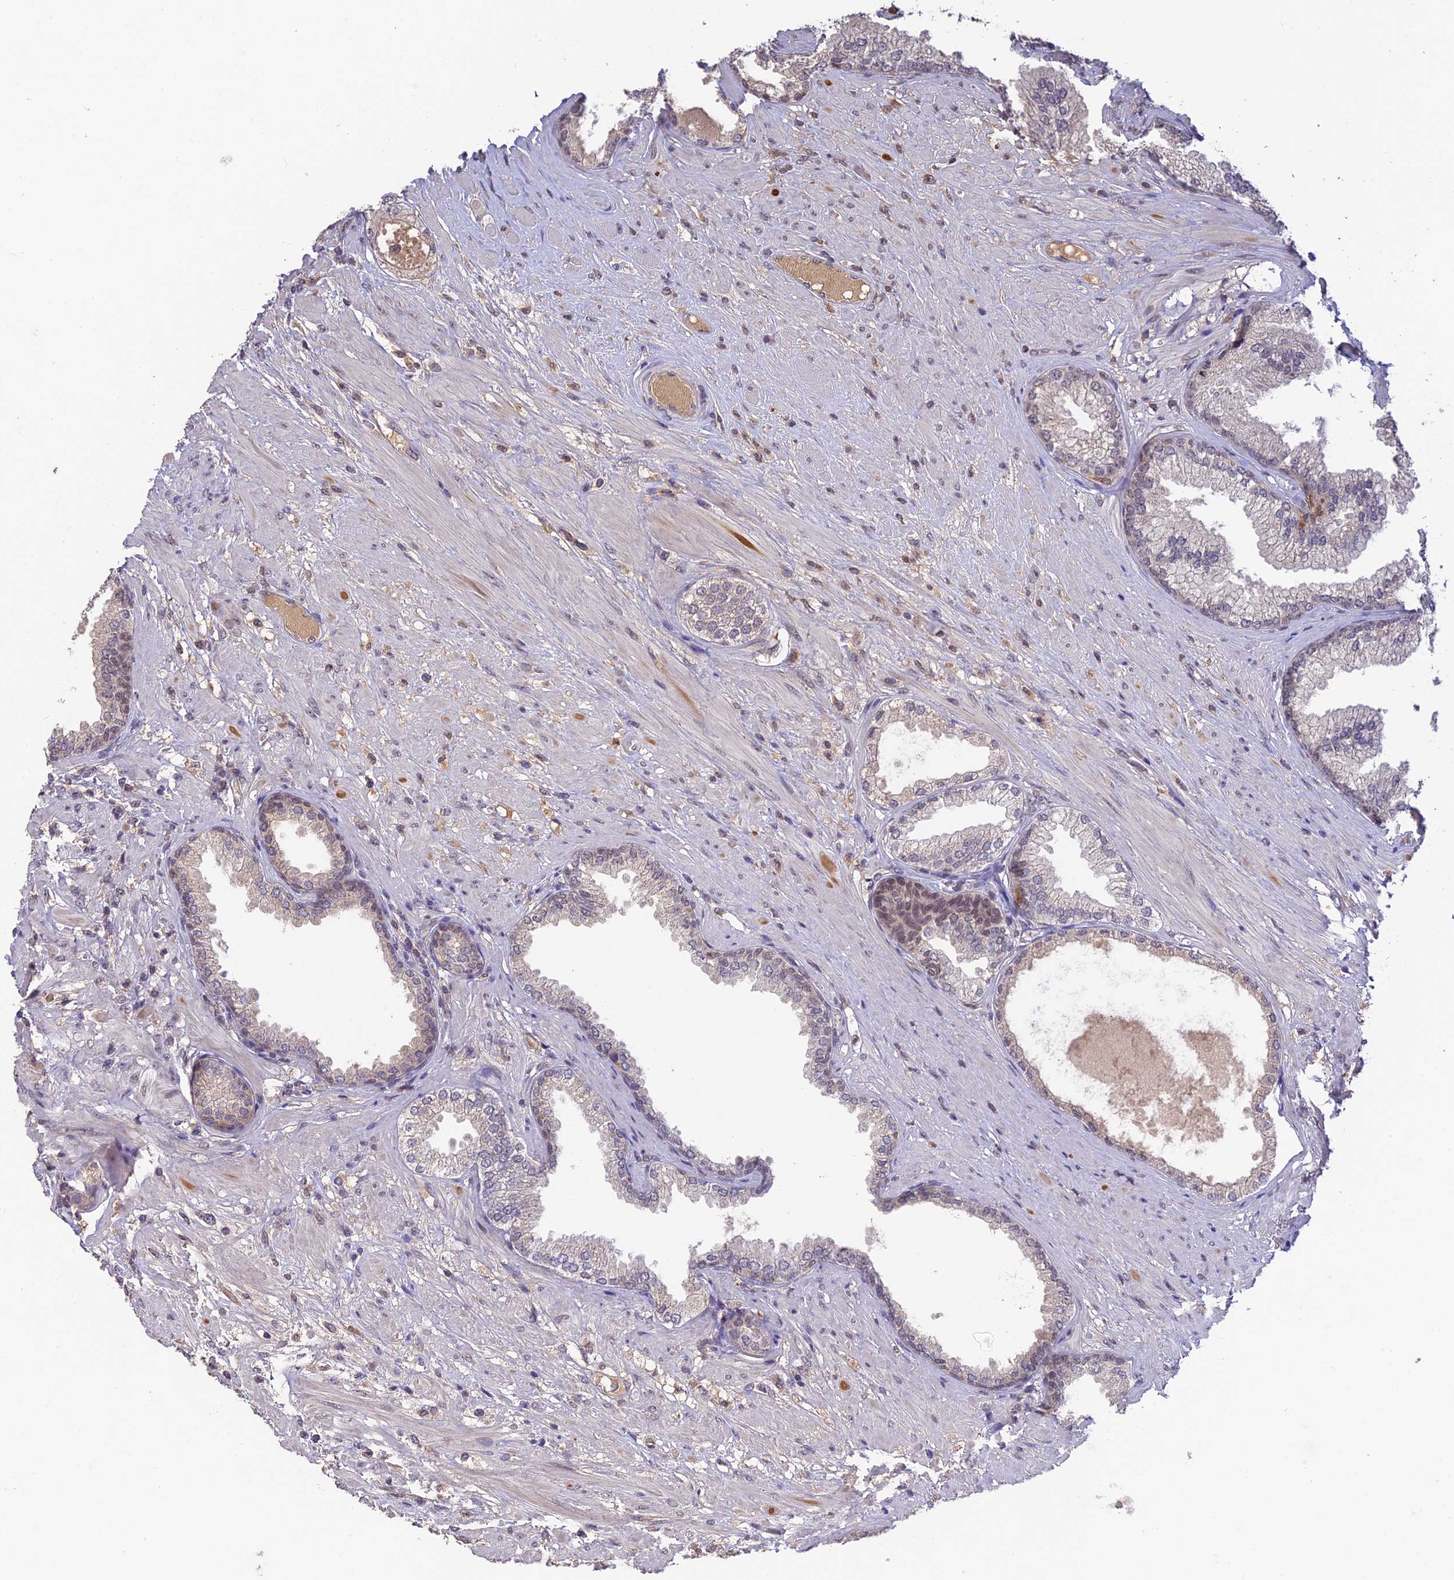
{"staining": {"intensity": "weak", "quantity": "<25%", "location": "nuclear"}, "tissue": "prostate cancer", "cell_type": "Tumor cells", "image_type": "cancer", "snomed": [{"axis": "morphology", "description": "Adenocarcinoma, High grade"}, {"axis": "topography", "description": "Prostate"}], "caption": "Immunohistochemistry (IHC) photomicrograph of neoplastic tissue: human prostate cancer stained with DAB (3,3'-diaminobenzidine) shows no significant protein staining in tumor cells. (DAB (3,3'-diaminobenzidine) immunohistochemistry (IHC) with hematoxylin counter stain).", "gene": "ZNF436", "patient": {"sex": "male", "age": 71}}